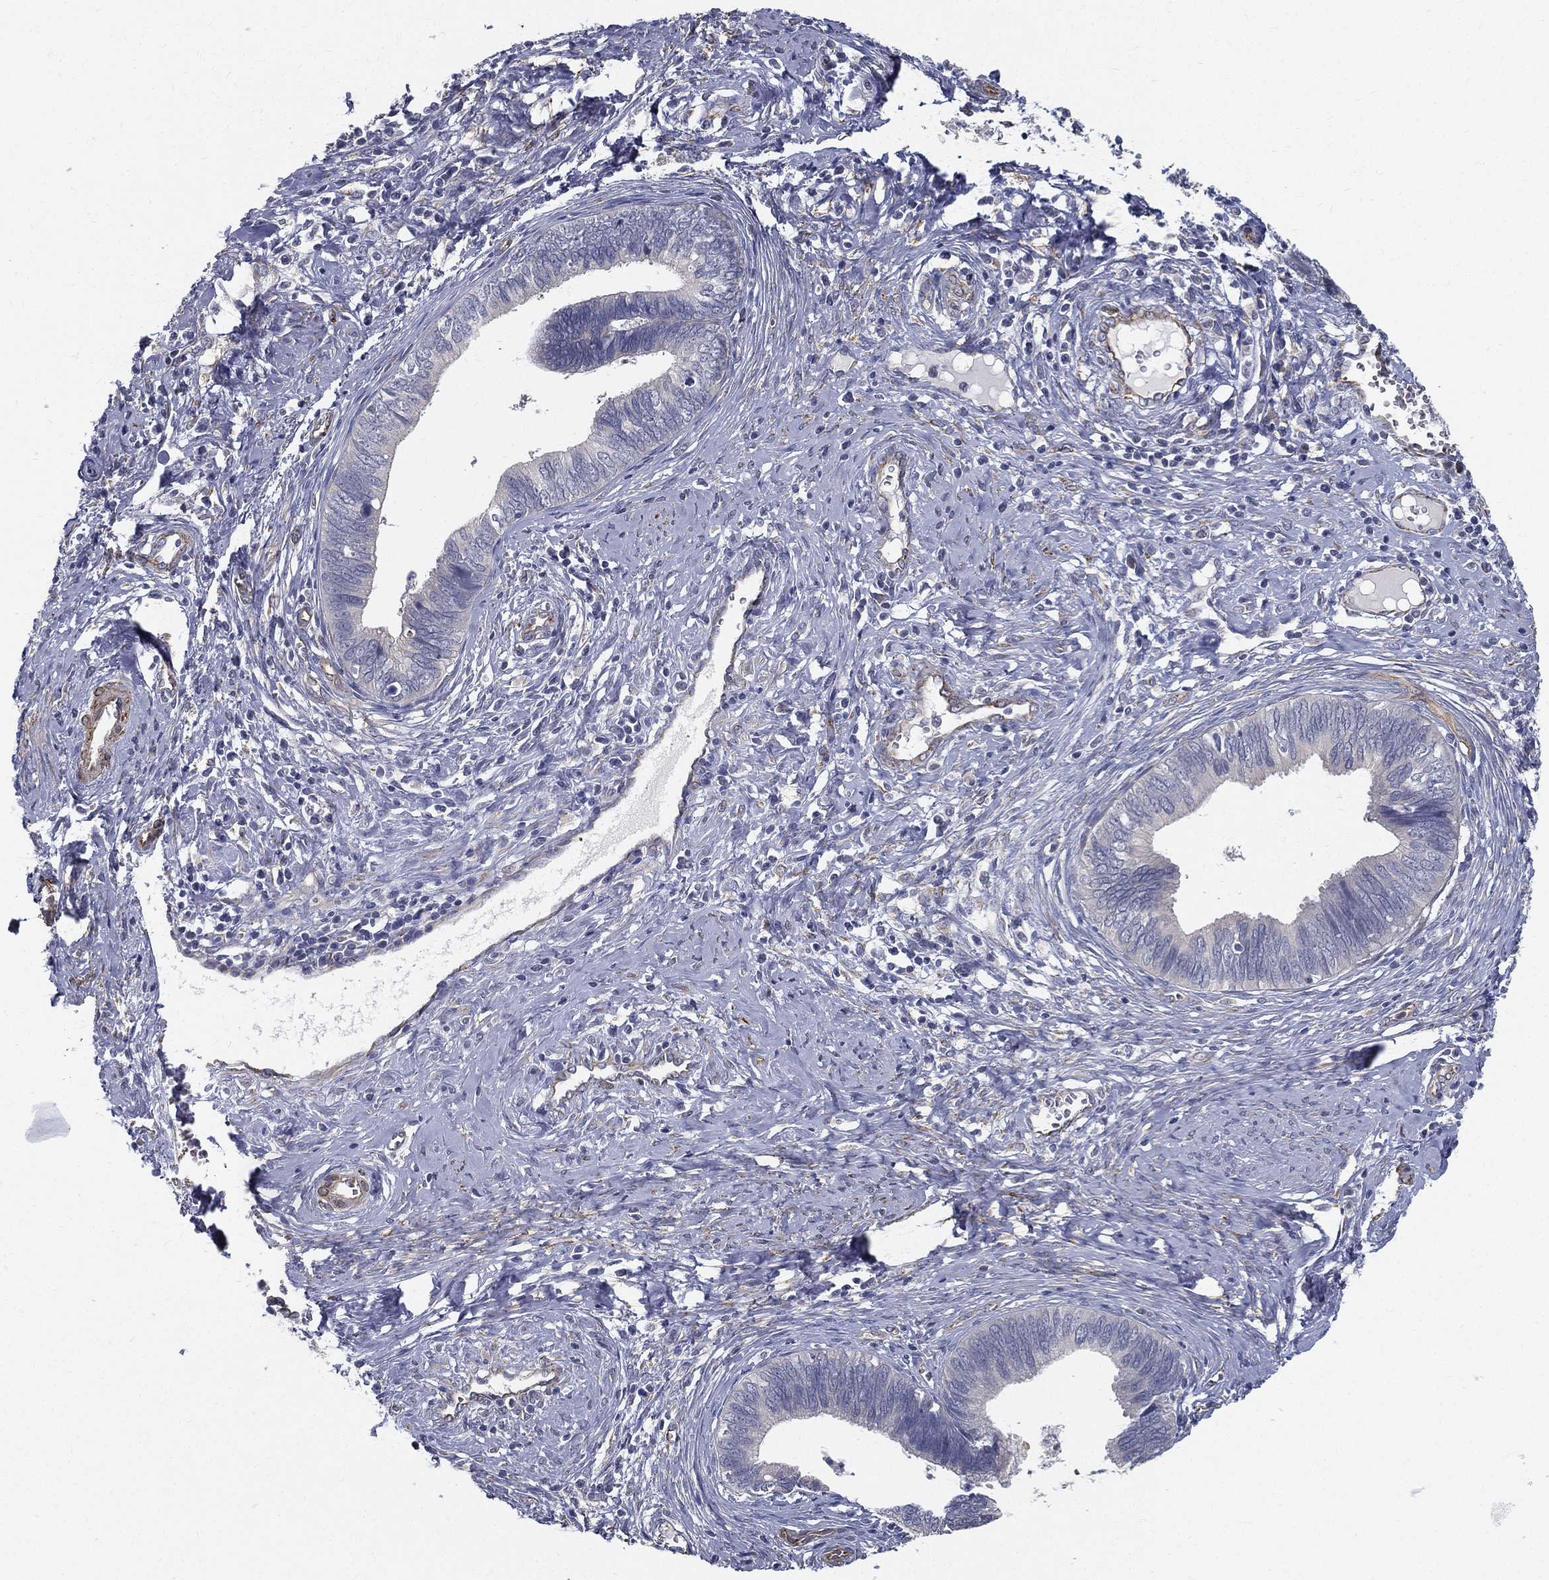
{"staining": {"intensity": "negative", "quantity": "none", "location": "none"}, "tissue": "cervical cancer", "cell_type": "Tumor cells", "image_type": "cancer", "snomed": [{"axis": "morphology", "description": "Adenocarcinoma, NOS"}, {"axis": "topography", "description": "Cervix"}], "caption": "There is no significant expression in tumor cells of cervical adenocarcinoma. (DAB immunohistochemistry visualized using brightfield microscopy, high magnification).", "gene": "LRRC56", "patient": {"sex": "female", "age": 42}}